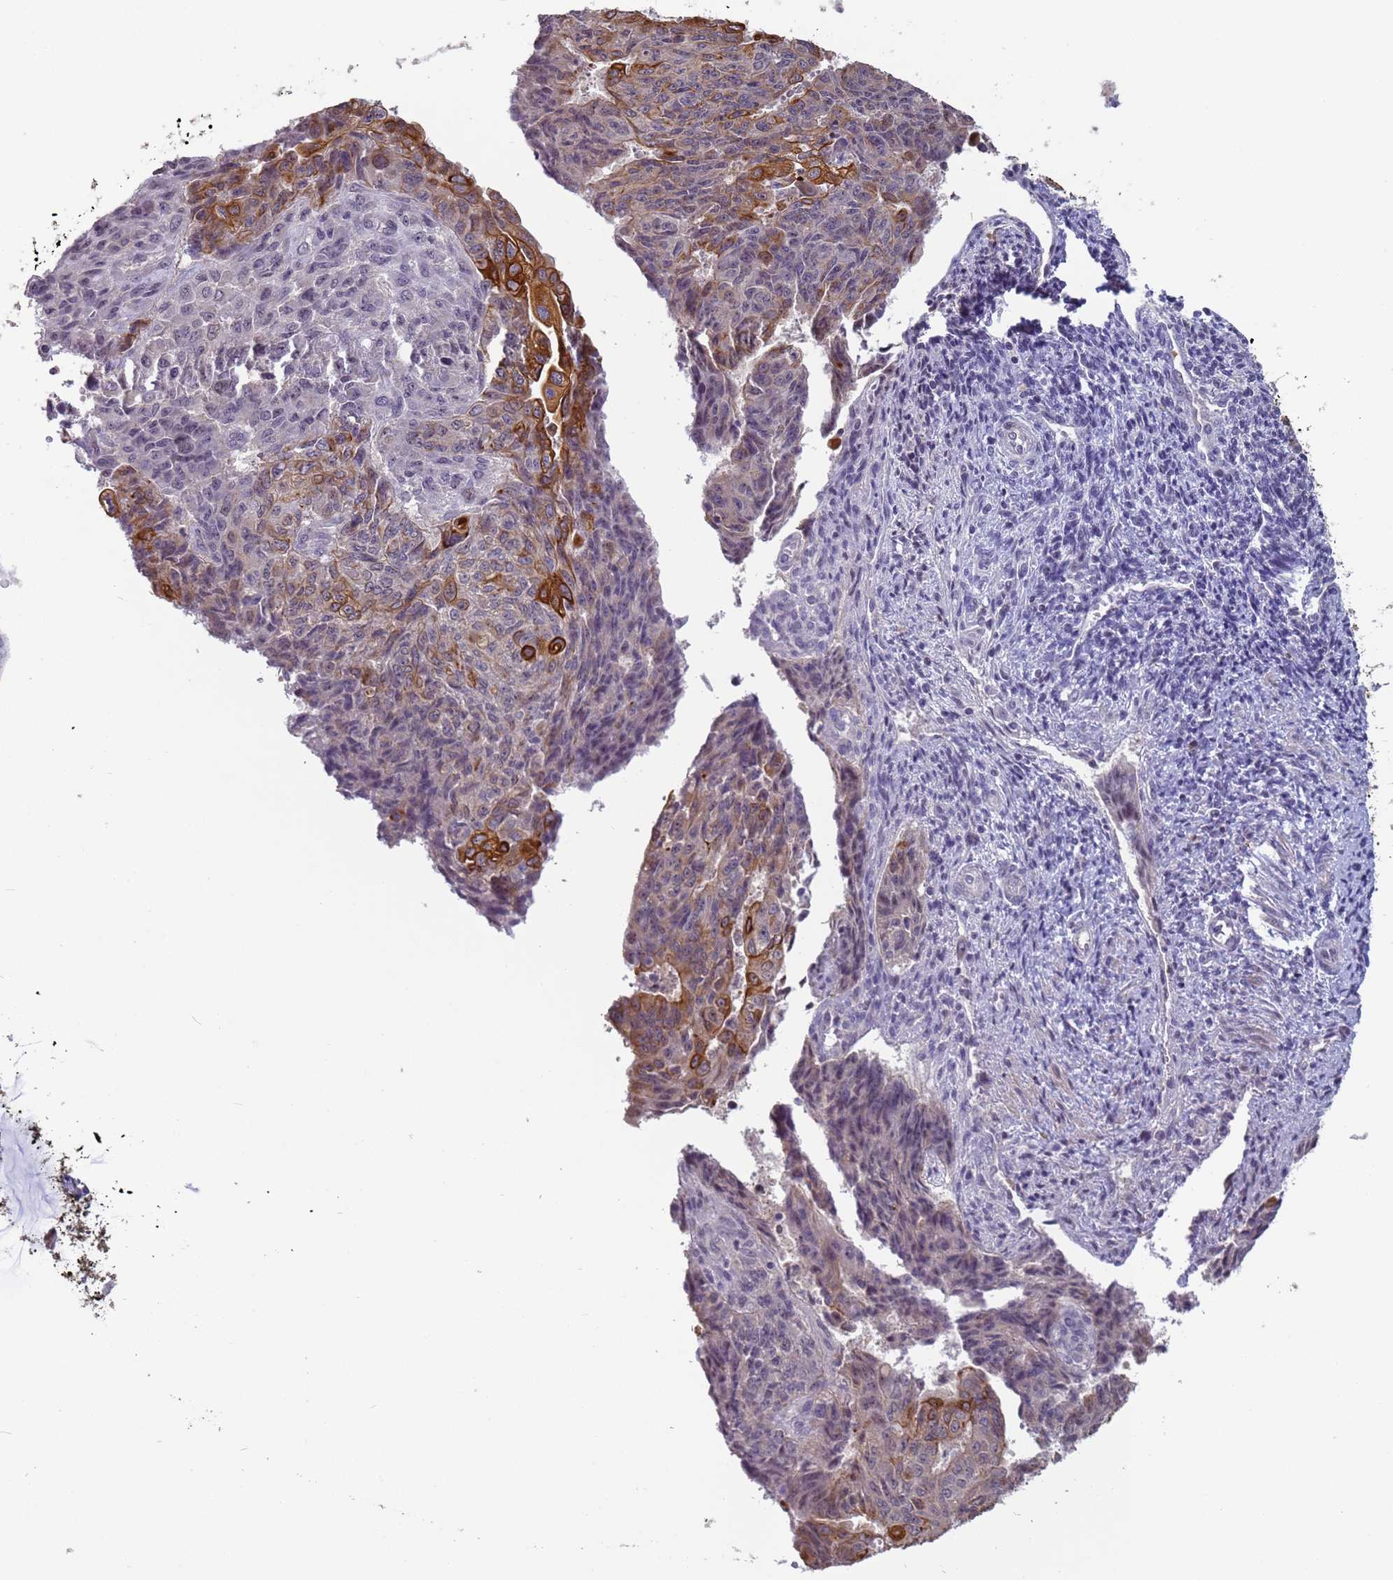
{"staining": {"intensity": "strong", "quantity": "<25%", "location": "cytoplasmic/membranous"}, "tissue": "endometrial cancer", "cell_type": "Tumor cells", "image_type": "cancer", "snomed": [{"axis": "morphology", "description": "Adenocarcinoma, NOS"}, {"axis": "topography", "description": "Endometrium"}], "caption": "Human adenocarcinoma (endometrial) stained with a brown dye exhibits strong cytoplasmic/membranous positive positivity in approximately <25% of tumor cells.", "gene": "VWA3A", "patient": {"sex": "female", "age": 32}}